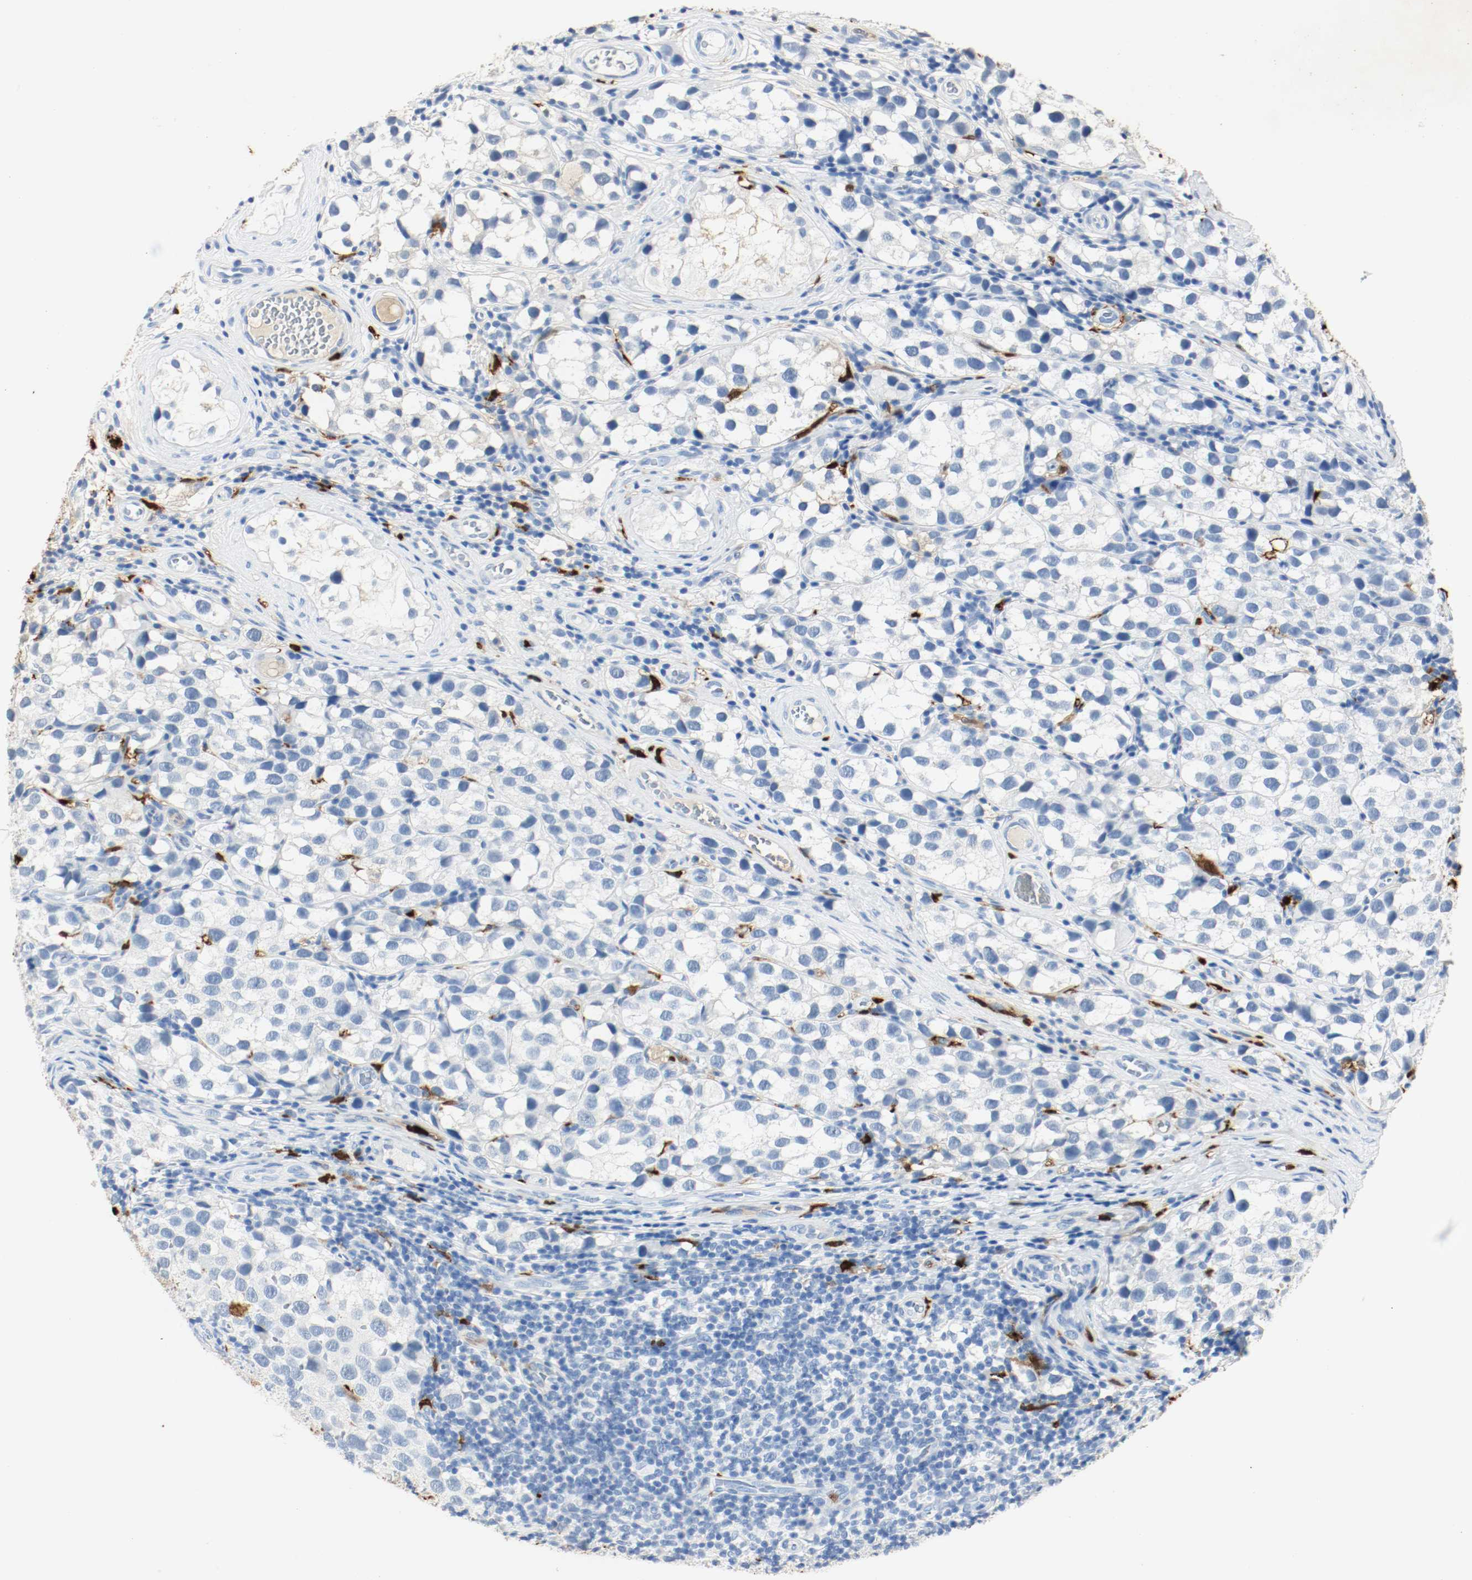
{"staining": {"intensity": "negative", "quantity": "none", "location": "none"}, "tissue": "testis cancer", "cell_type": "Tumor cells", "image_type": "cancer", "snomed": [{"axis": "morphology", "description": "Seminoma, NOS"}, {"axis": "topography", "description": "Testis"}], "caption": "This is an immunohistochemistry micrograph of human seminoma (testis). There is no staining in tumor cells.", "gene": "S100A9", "patient": {"sex": "male", "age": 39}}